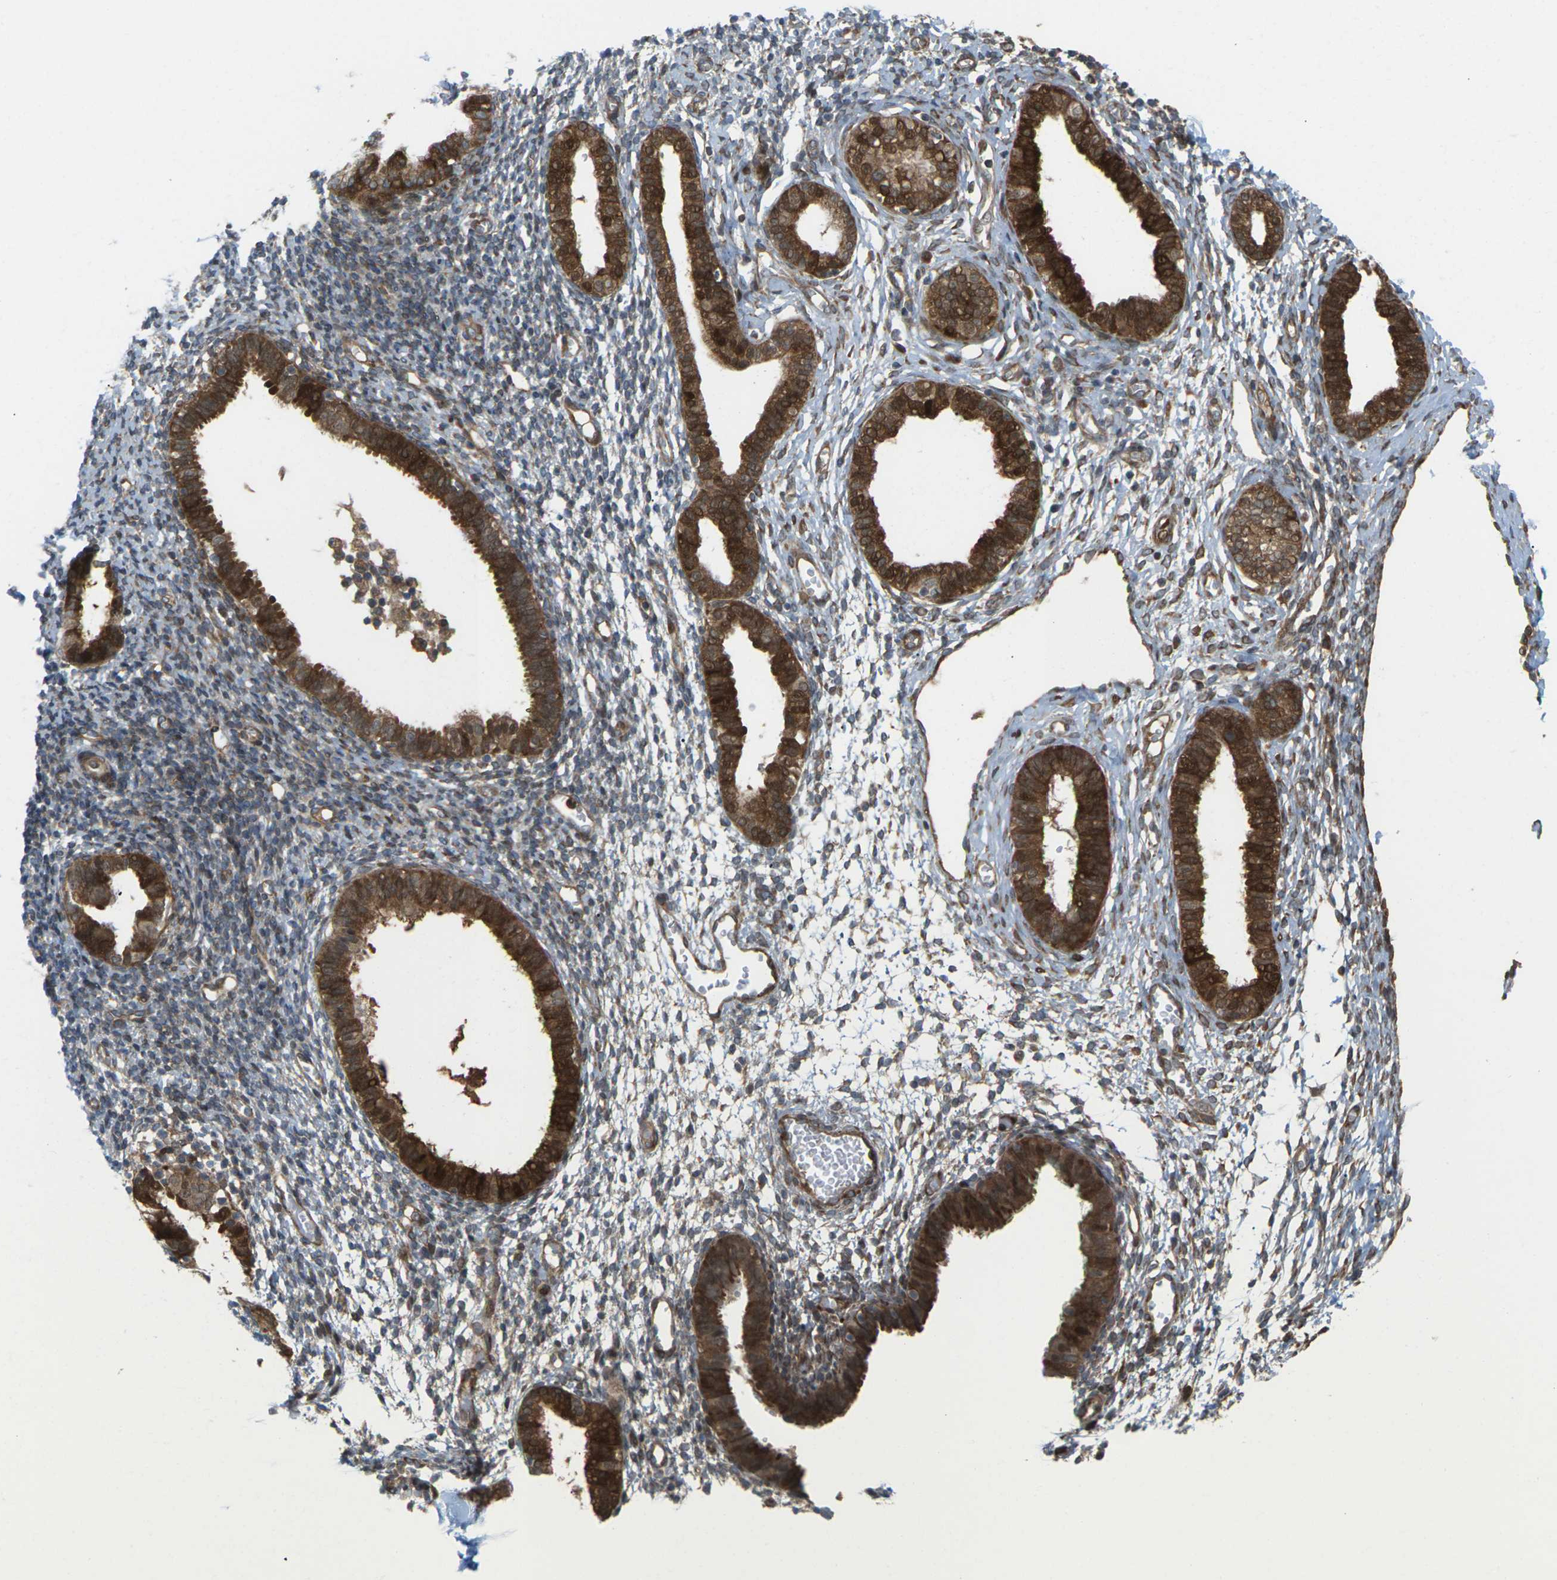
{"staining": {"intensity": "moderate", "quantity": ">75%", "location": "cytoplasmic/membranous"}, "tissue": "endometrium", "cell_type": "Cells in endometrial stroma", "image_type": "normal", "snomed": [{"axis": "morphology", "description": "Normal tissue, NOS"}, {"axis": "topography", "description": "Endometrium"}], "caption": "An image of endometrium stained for a protein displays moderate cytoplasmic/membranous brown staining in cells in endometrial stroma. (Brightfield microscopy of DAB IHC at high magnification).", "gene": "ROBO1", "patient": {"sex": "female", "age": 61}}